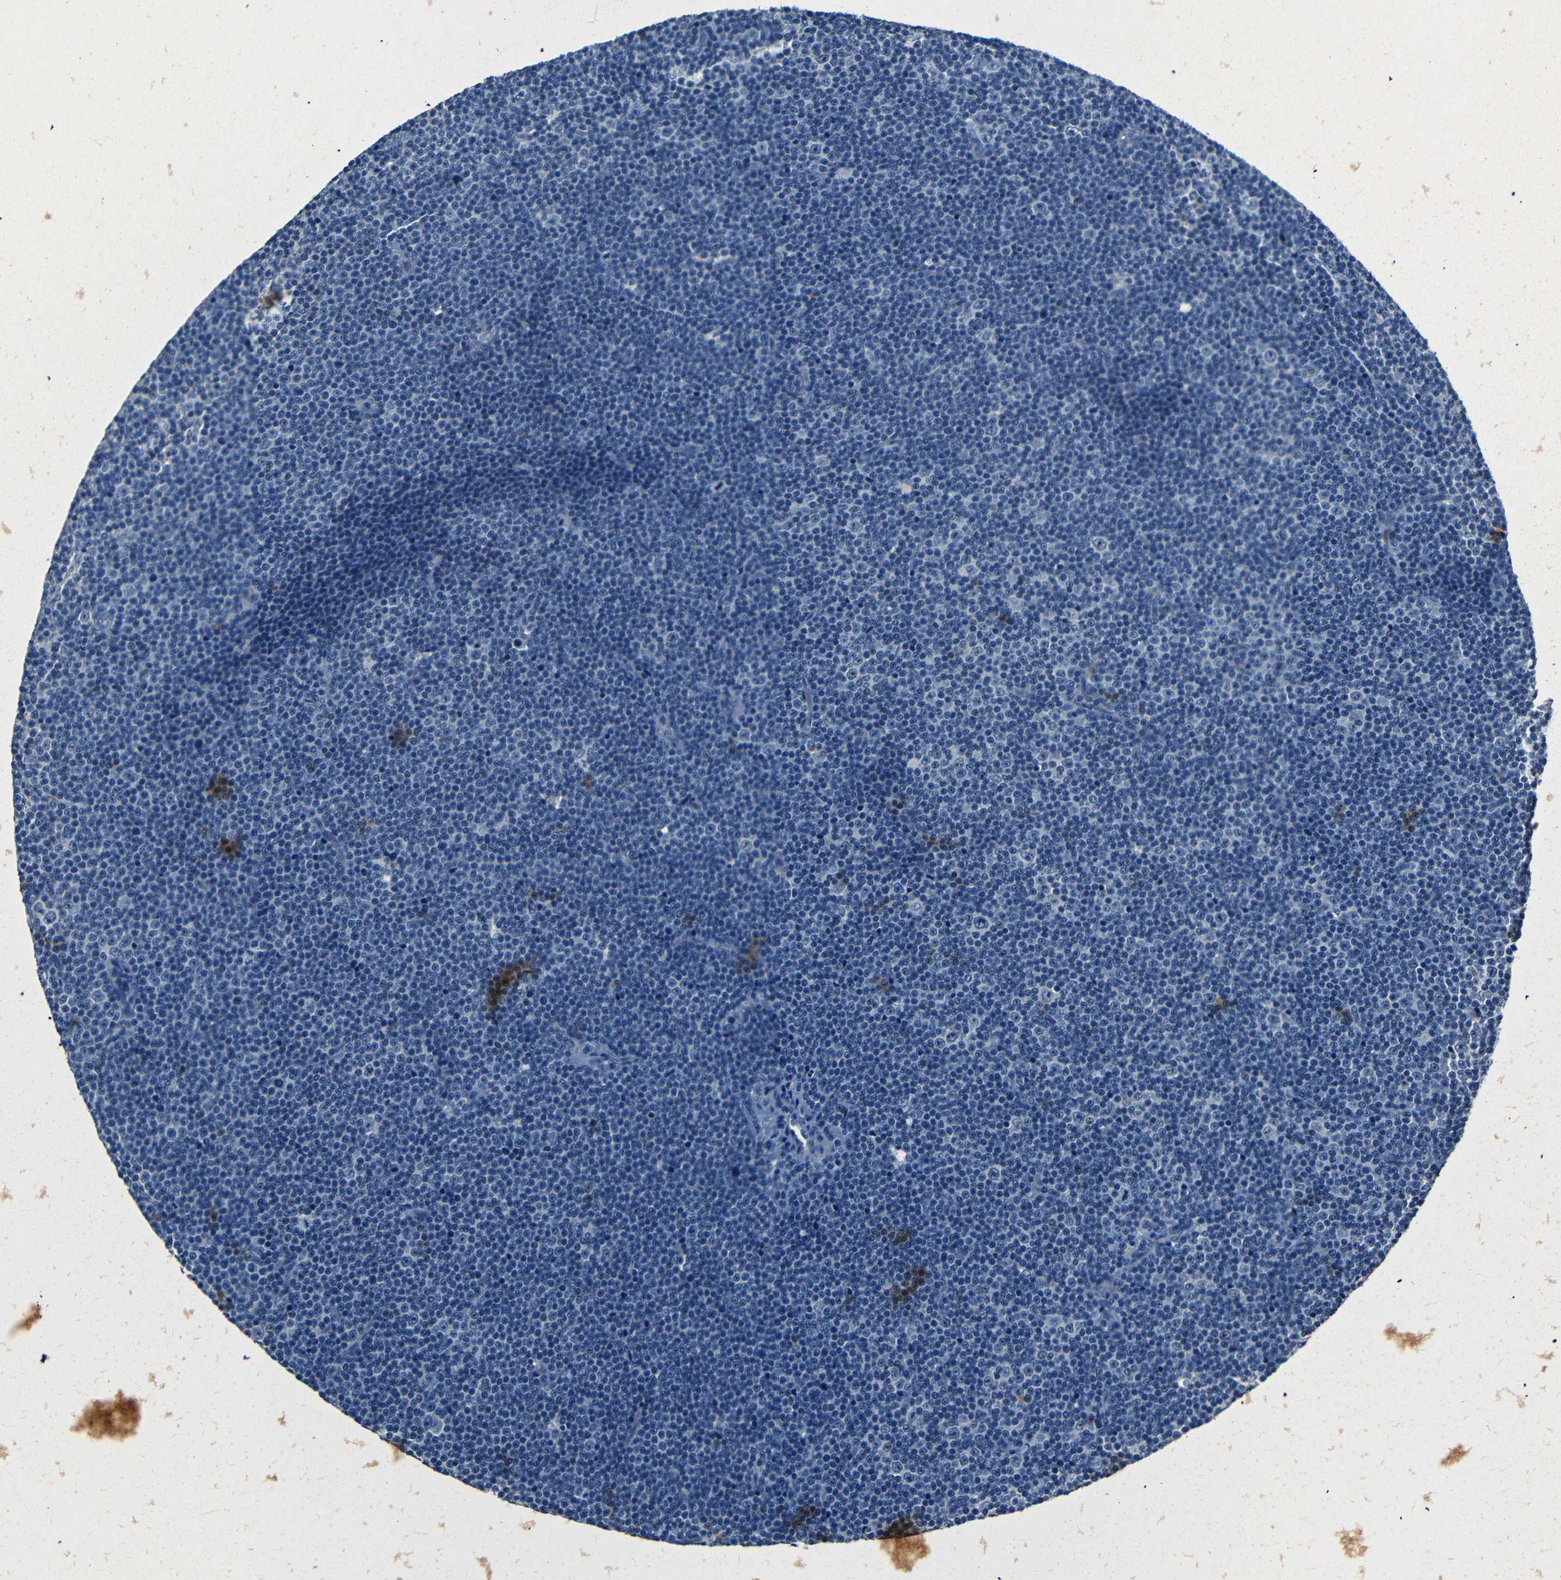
{"staining": {"intensity": "negative", "quantity": "none", "location": "none"}, "tissue": "lymphoma", "cell_type": "Tumor cells", "image_type": "cancer", "snomed": [{"axis": "morphology", "description": "Malignant lymphoma, non-Hodgkin's type, Low grade"}, {"axis": "topography", "description": "Lymph node"}], "caption": "There is no significant expression in tumor cells of malignant lymphoma, non-Hodgkin's type (low-grade). (Stains: DAB immunohistochemistry with hematoxylin counter stain, Microscopy: brightfield microscopy at high magnification).", "gene": "NCMAP", "patient": {"sex": "female", "age": 67}}